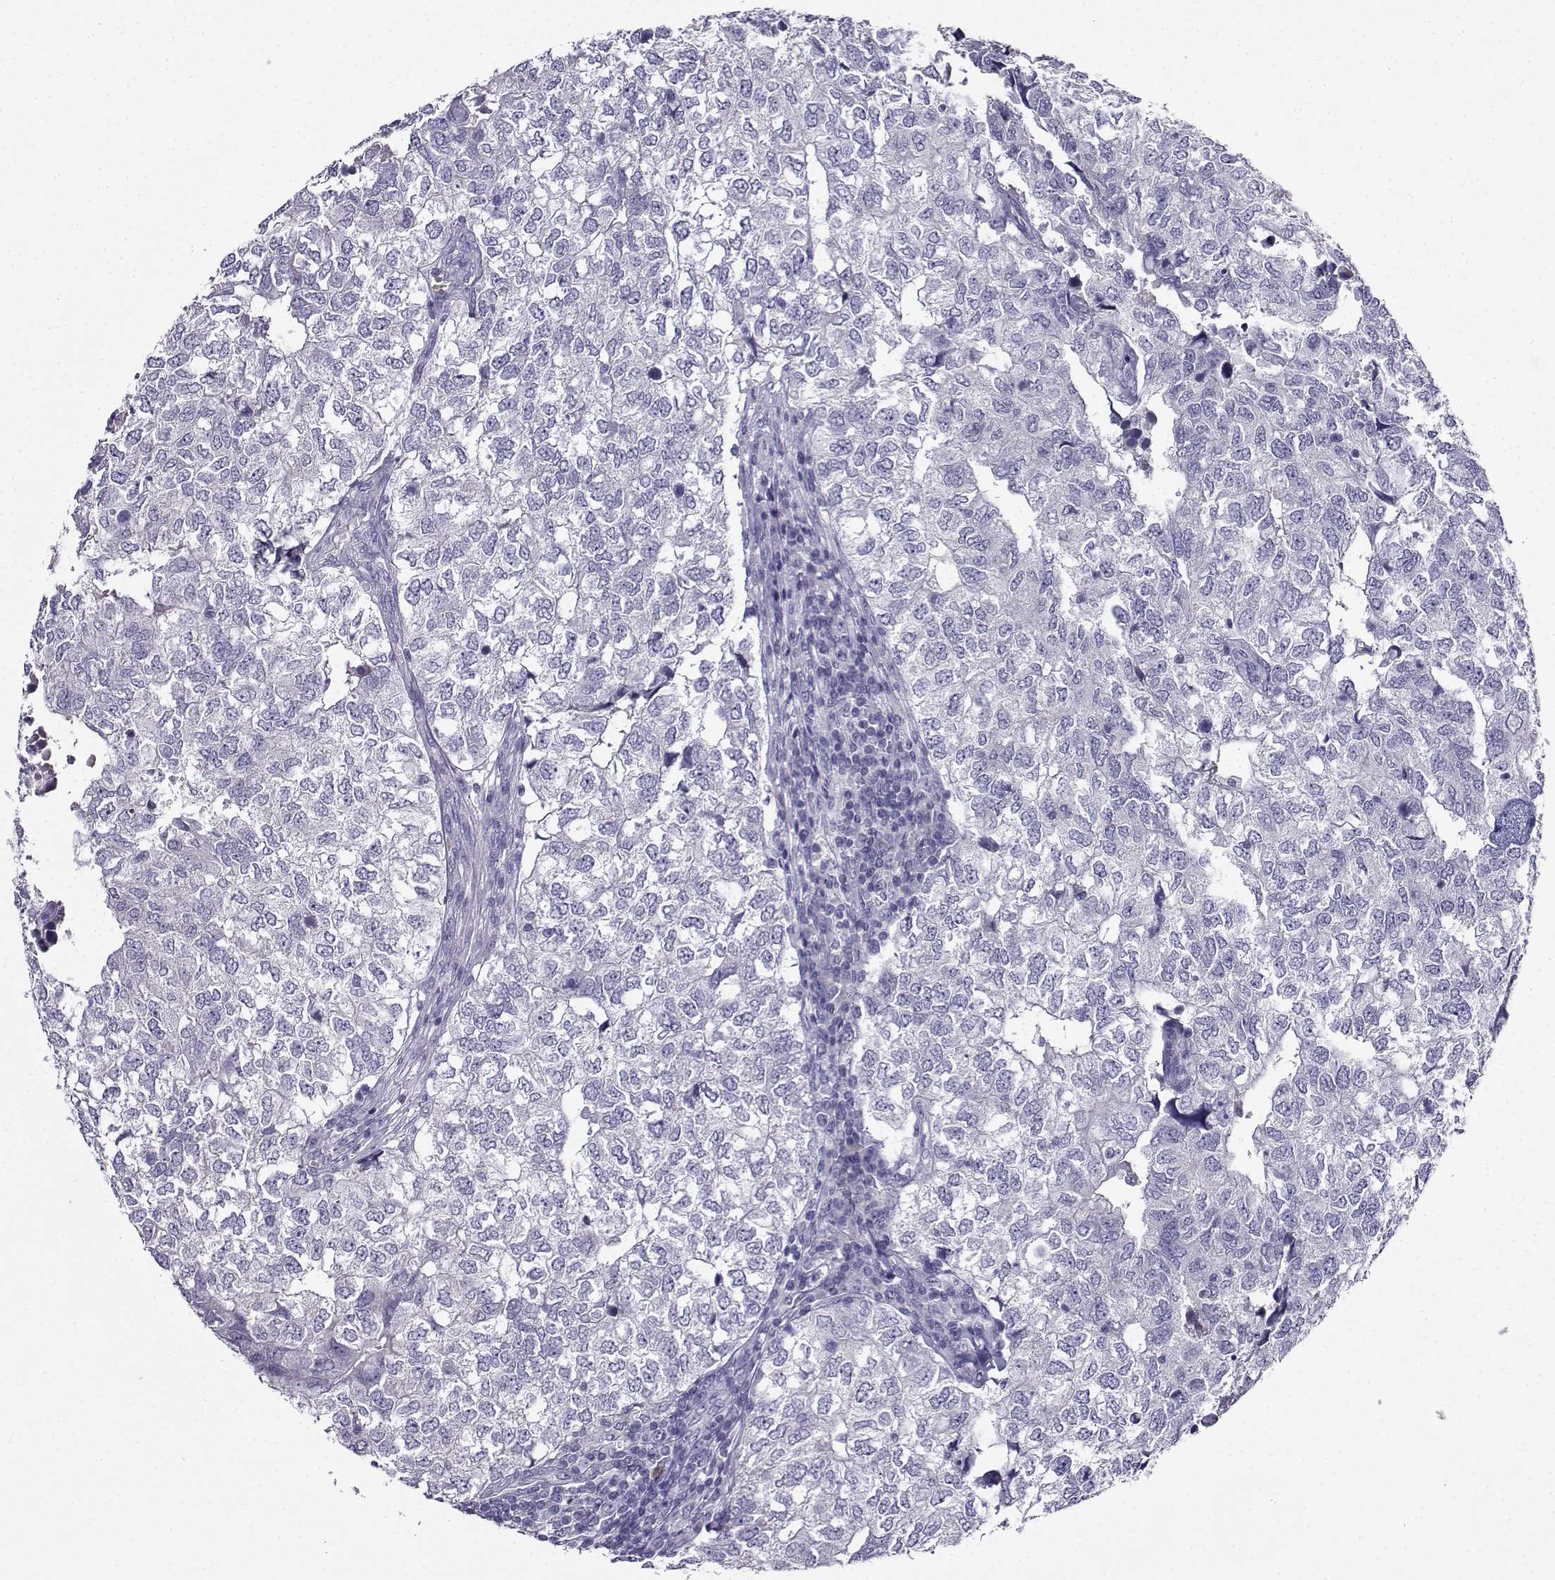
{"staining": {"intensity": "negative", "quantity": "none", "location": "none"}, "tissue": "breast cancer", "cell_type": "Tumor cells", "image_type": "cancer", "snomed": [{"axis": "morphology", "description": "Duct carcinoma"}, {"axis": "topography", "description": "Breast"}], "caption": "Protein analysis of breast cancer (invasive ductal carcinoma) exhibits no significant expression in tumor cells. (Brightfield microscopy of DAB immunohistochemistry at high magnification).", "gene": "LINGO1", "patient": {"sex": "female", "age": 30}}